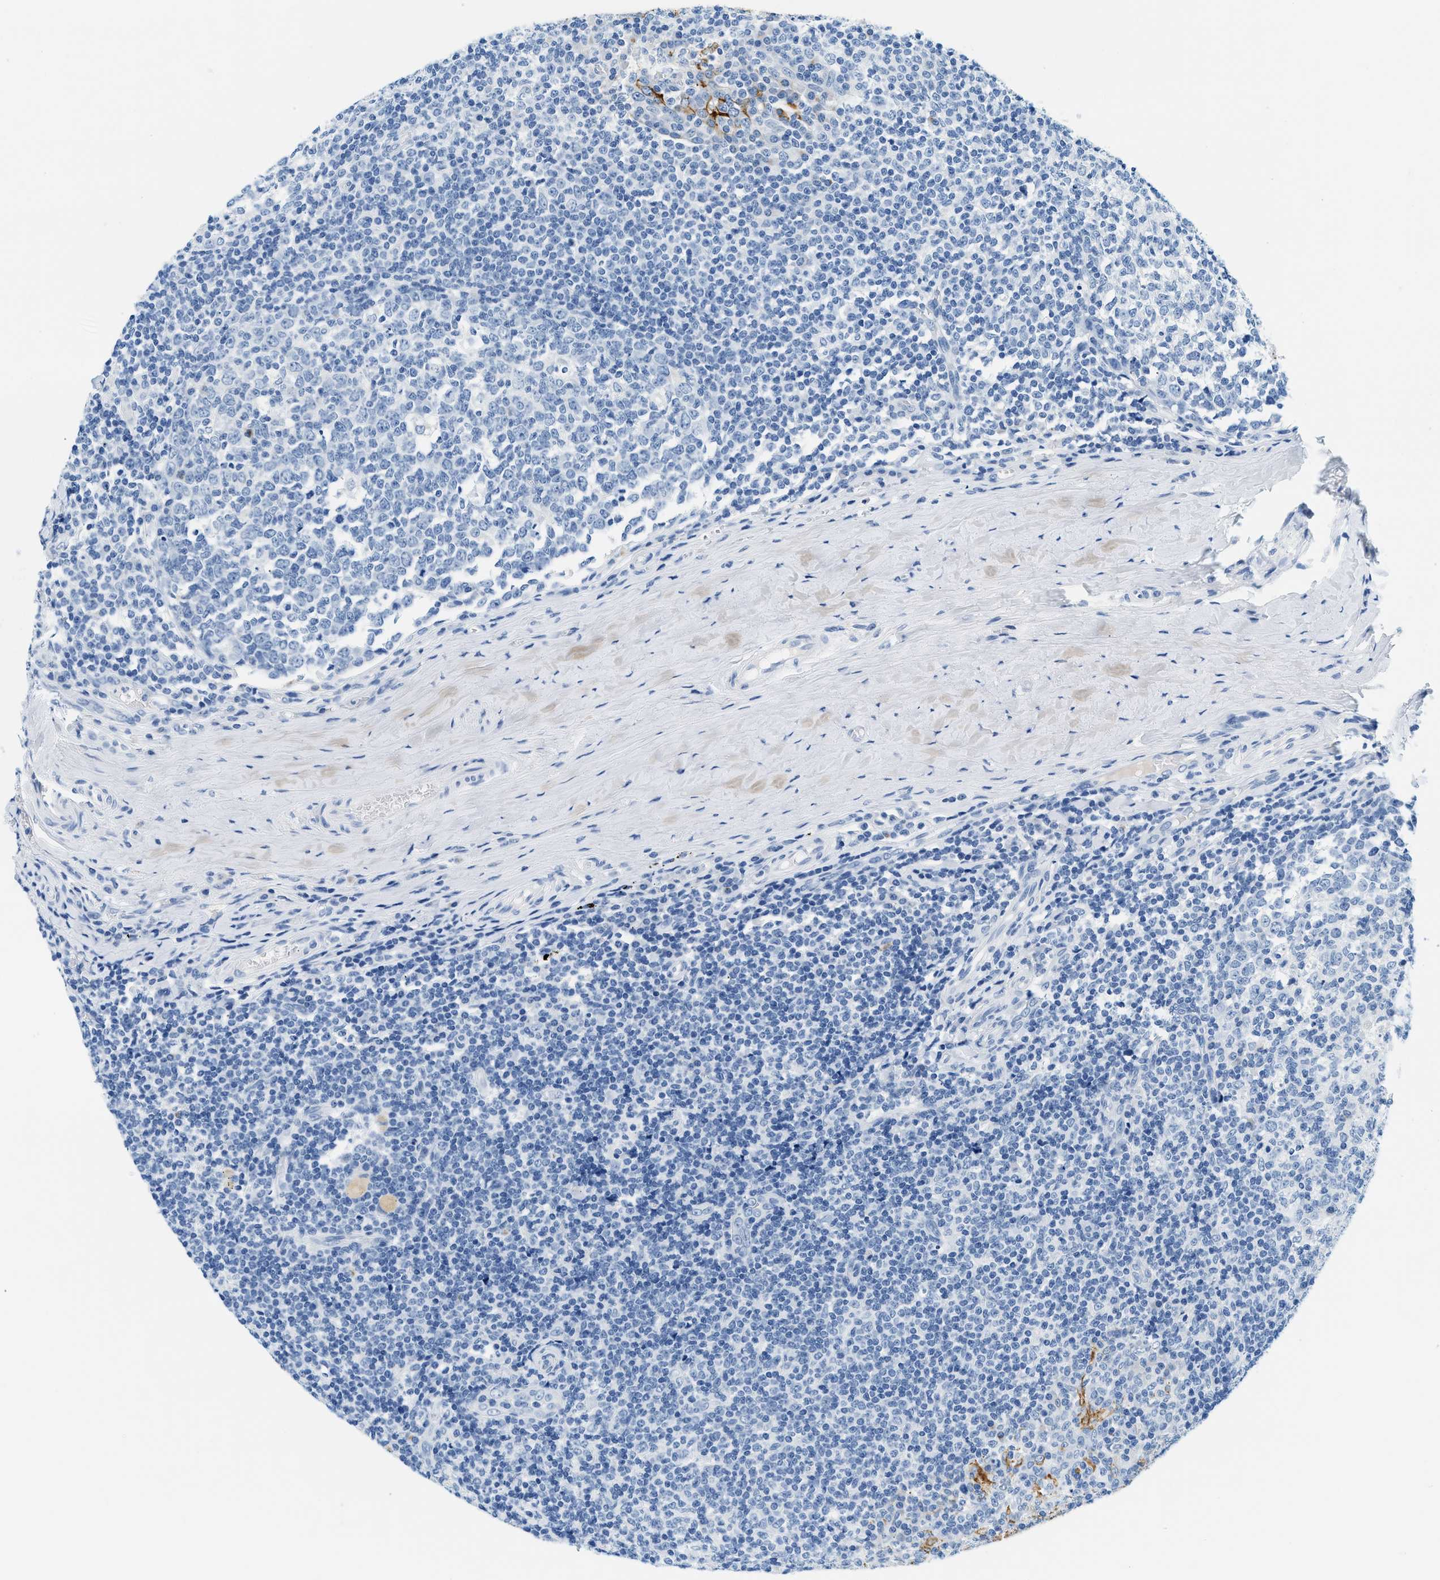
{"staining": {"intensity": "negative", "quantity": "none", "location": "none"}, "tissue": "tonsil", "cell_type": "Germinal center cells", "image_type": "normal", "snomed": [{"axis": "morphology", "description": "Normal tissue, NOS"}, {"axis": "topography", "description": "Tonsil"}], "caption": "Human tonsil stained for a protein using IHC demonstrates no positivity in germinal center cells.", "gene": "STXBP2", "patient": {"sex": "female", "age": 19}}